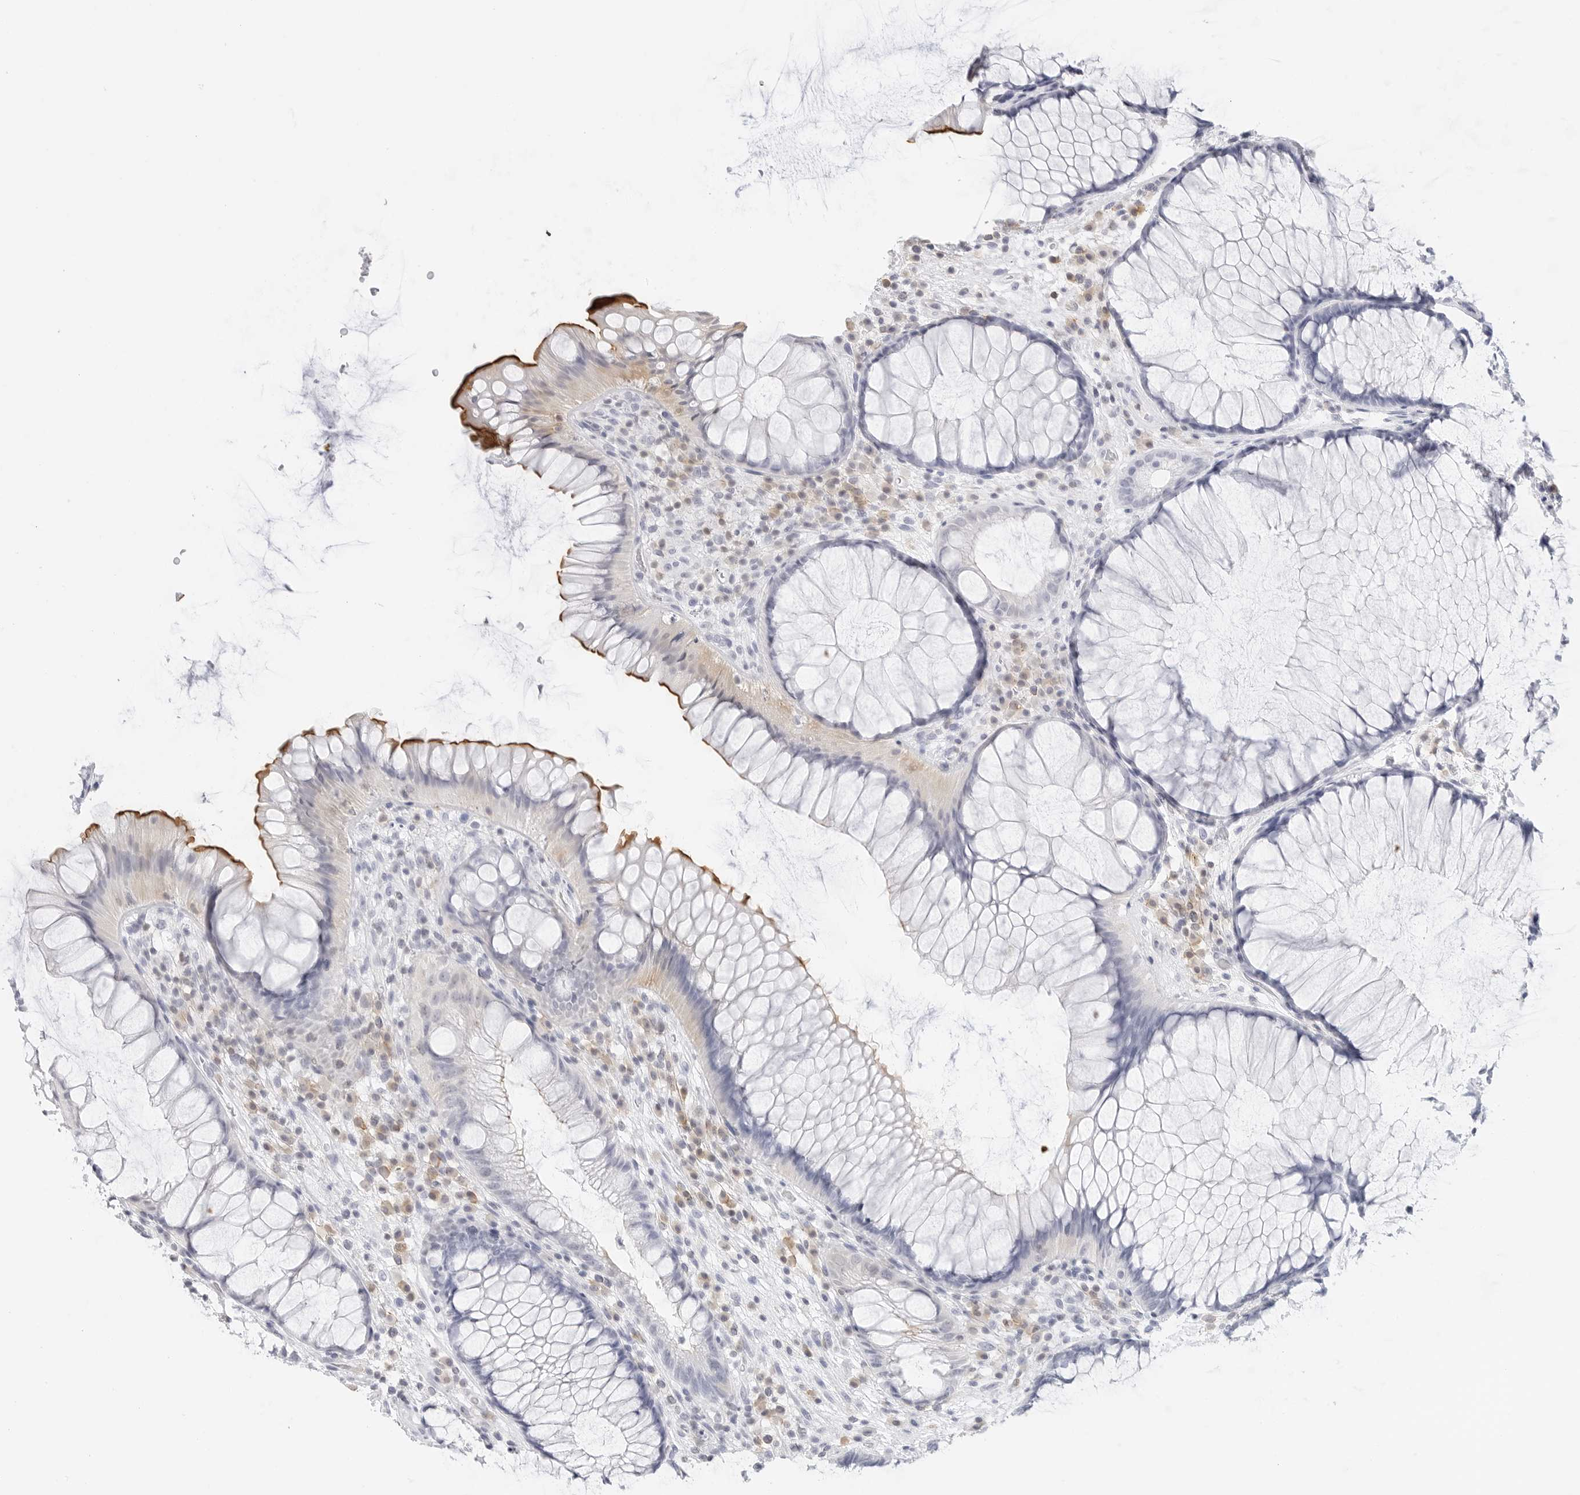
{"staining": {"intensity": "strong", "quantity": "<25%", "location": "cytoplasmic/membranous"}, "tissue": "rectum", "cell_type": "Glandular cells", "image_type": "normal", "snomed": [{"axis": "morphology", "description": "Normal tissue, NOS"}, {"axis": "topography", "description": "Rectum"}], "caption": "Unremarkable rectum shows strong cytoplasmic/membranous expression in about <25% of glandular cells (Brightfield microscopy of DAB IHC at high magnification)..", "gene": "SLC9A3R1", "patient": {"sex": "male", "age": 51}}